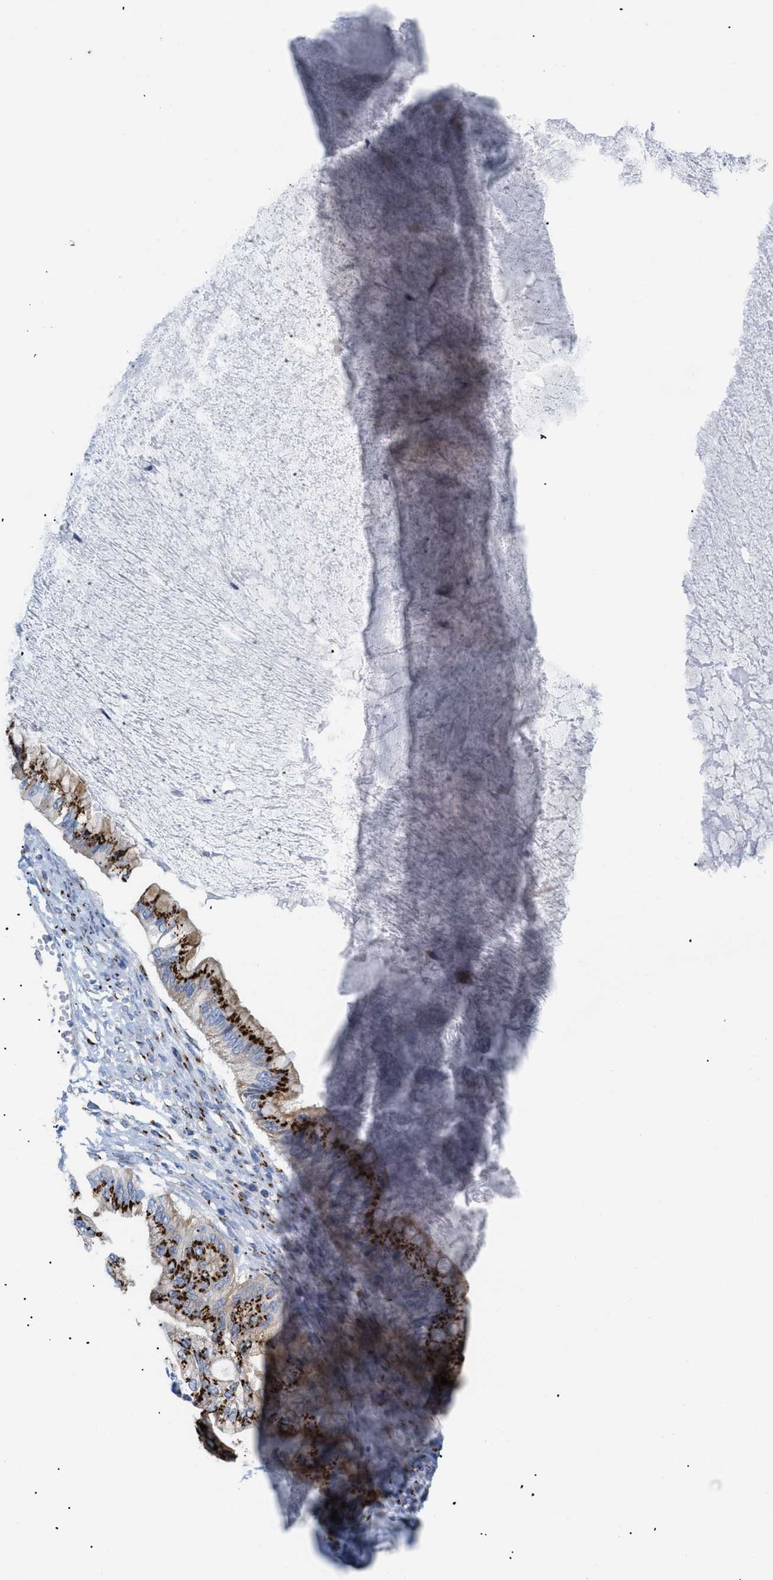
{"staining": {"intensity": "strong", "quantity": ">75%", "location": "cytoplasmic/membranous"}, "tissue": "ovarian cancer", "cell_type": "Tumor cells", "image_type": "cancer", "snomed": [{"axis": "morphology", "description": "Cystadenocarcinoma, mucinous, NOS"}, {"axis": "topography", "description": "Ovary"}], "caption": "Protein analysis of ovarian cancer tissue displays strong cytoplasmic/membranous expression in approximately >75% of tumor cells. (IHC, brightfield microscopy, high magnification).", "gene": "TMEM17", "patient": {"sex": "female", "age": 57}}